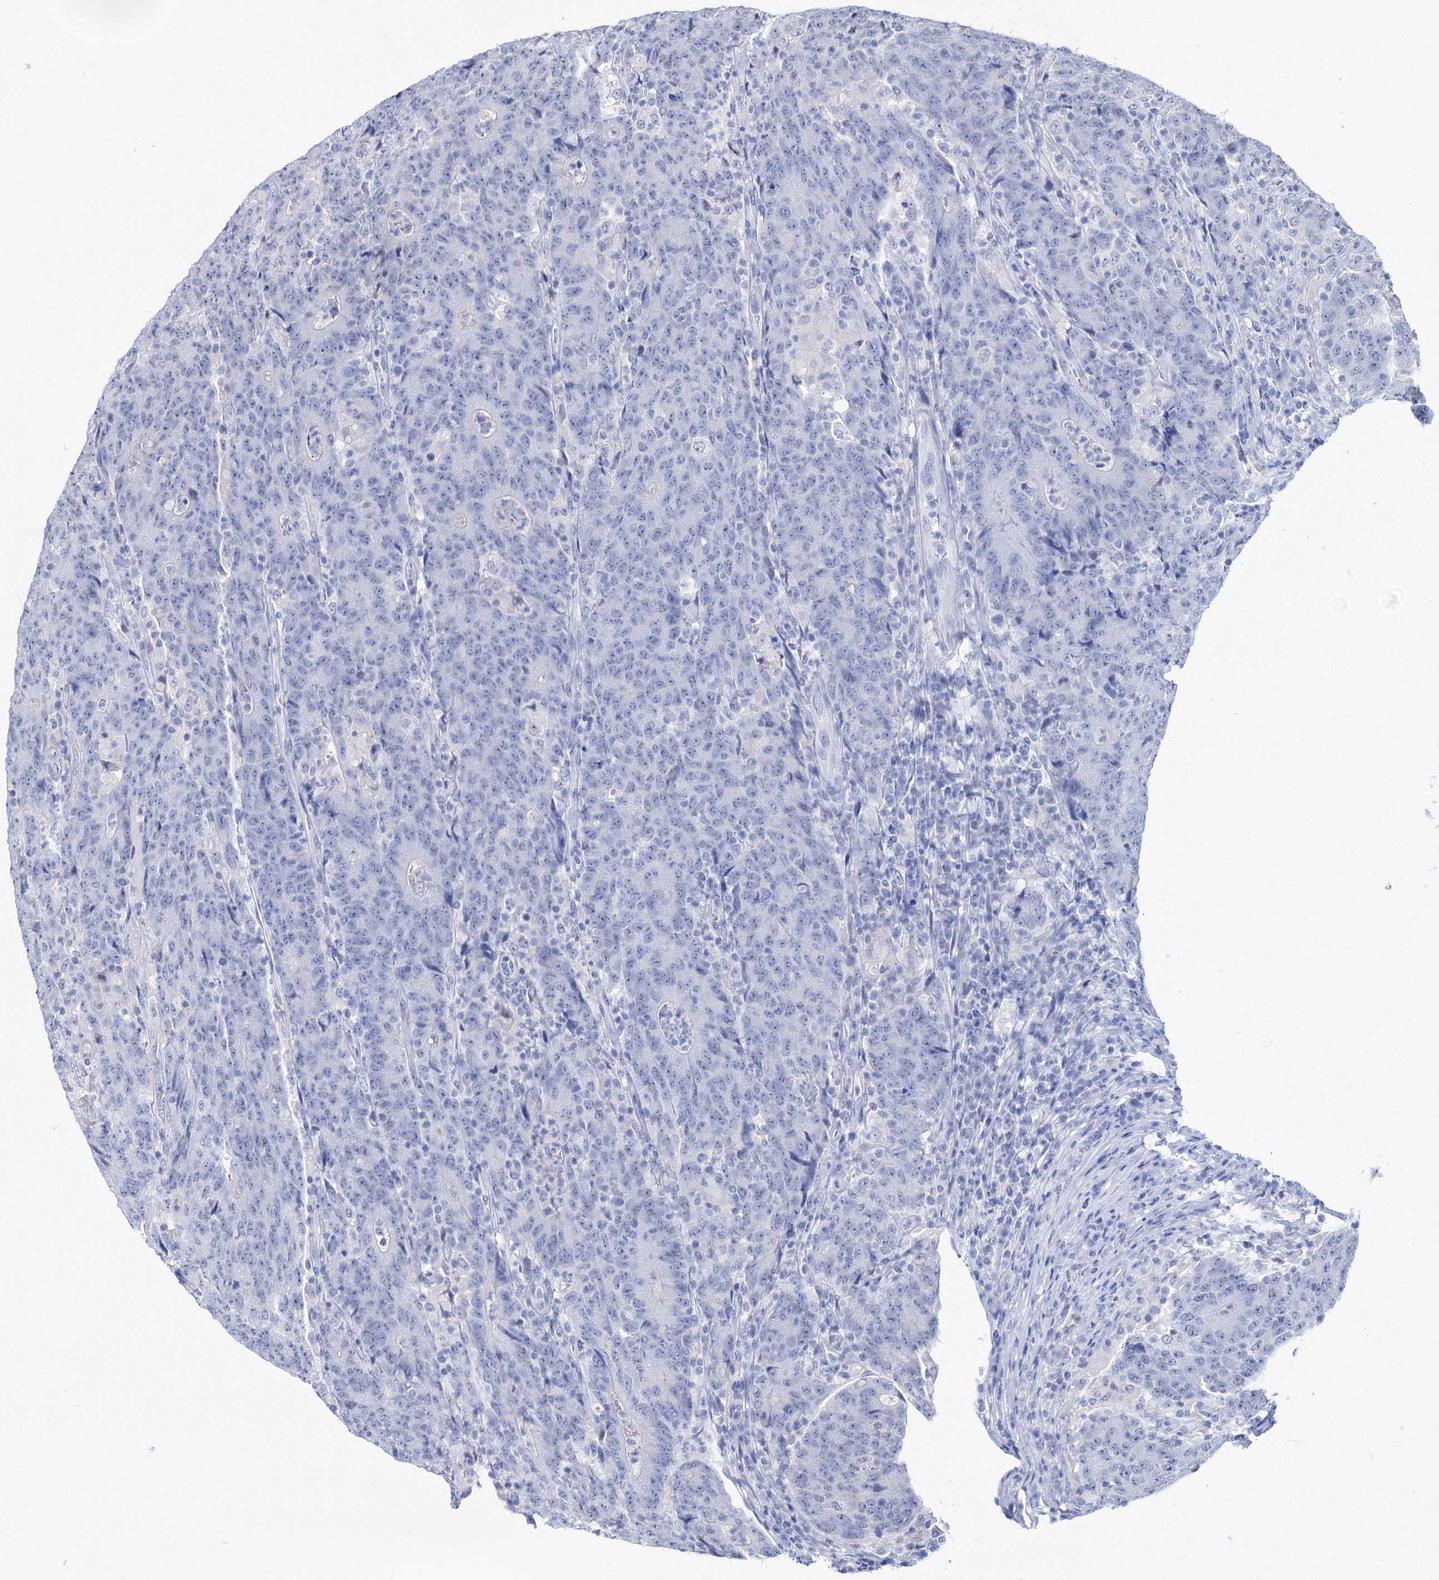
{"staining": {"intensity": "negative", "quantity": "none", "location": "none"}, "tissue": "colorectal cancer", "cell_type": "Tumor cells", "image_type": "cancer", "snomed": [{"axis": "morphology", "description": "Adenocarcinoma, NOS"}, {"axis": "topography", "description": "Colon"}], "caption": "Tumor cells are negative for protein expression in human colorectal cancer. (Brightfield microscopy of DAB (3,3'-diaminobenzidine) IHC at high magnification).", "gene": "NEK10", "patient": {"sex": "female", "age": 75}}